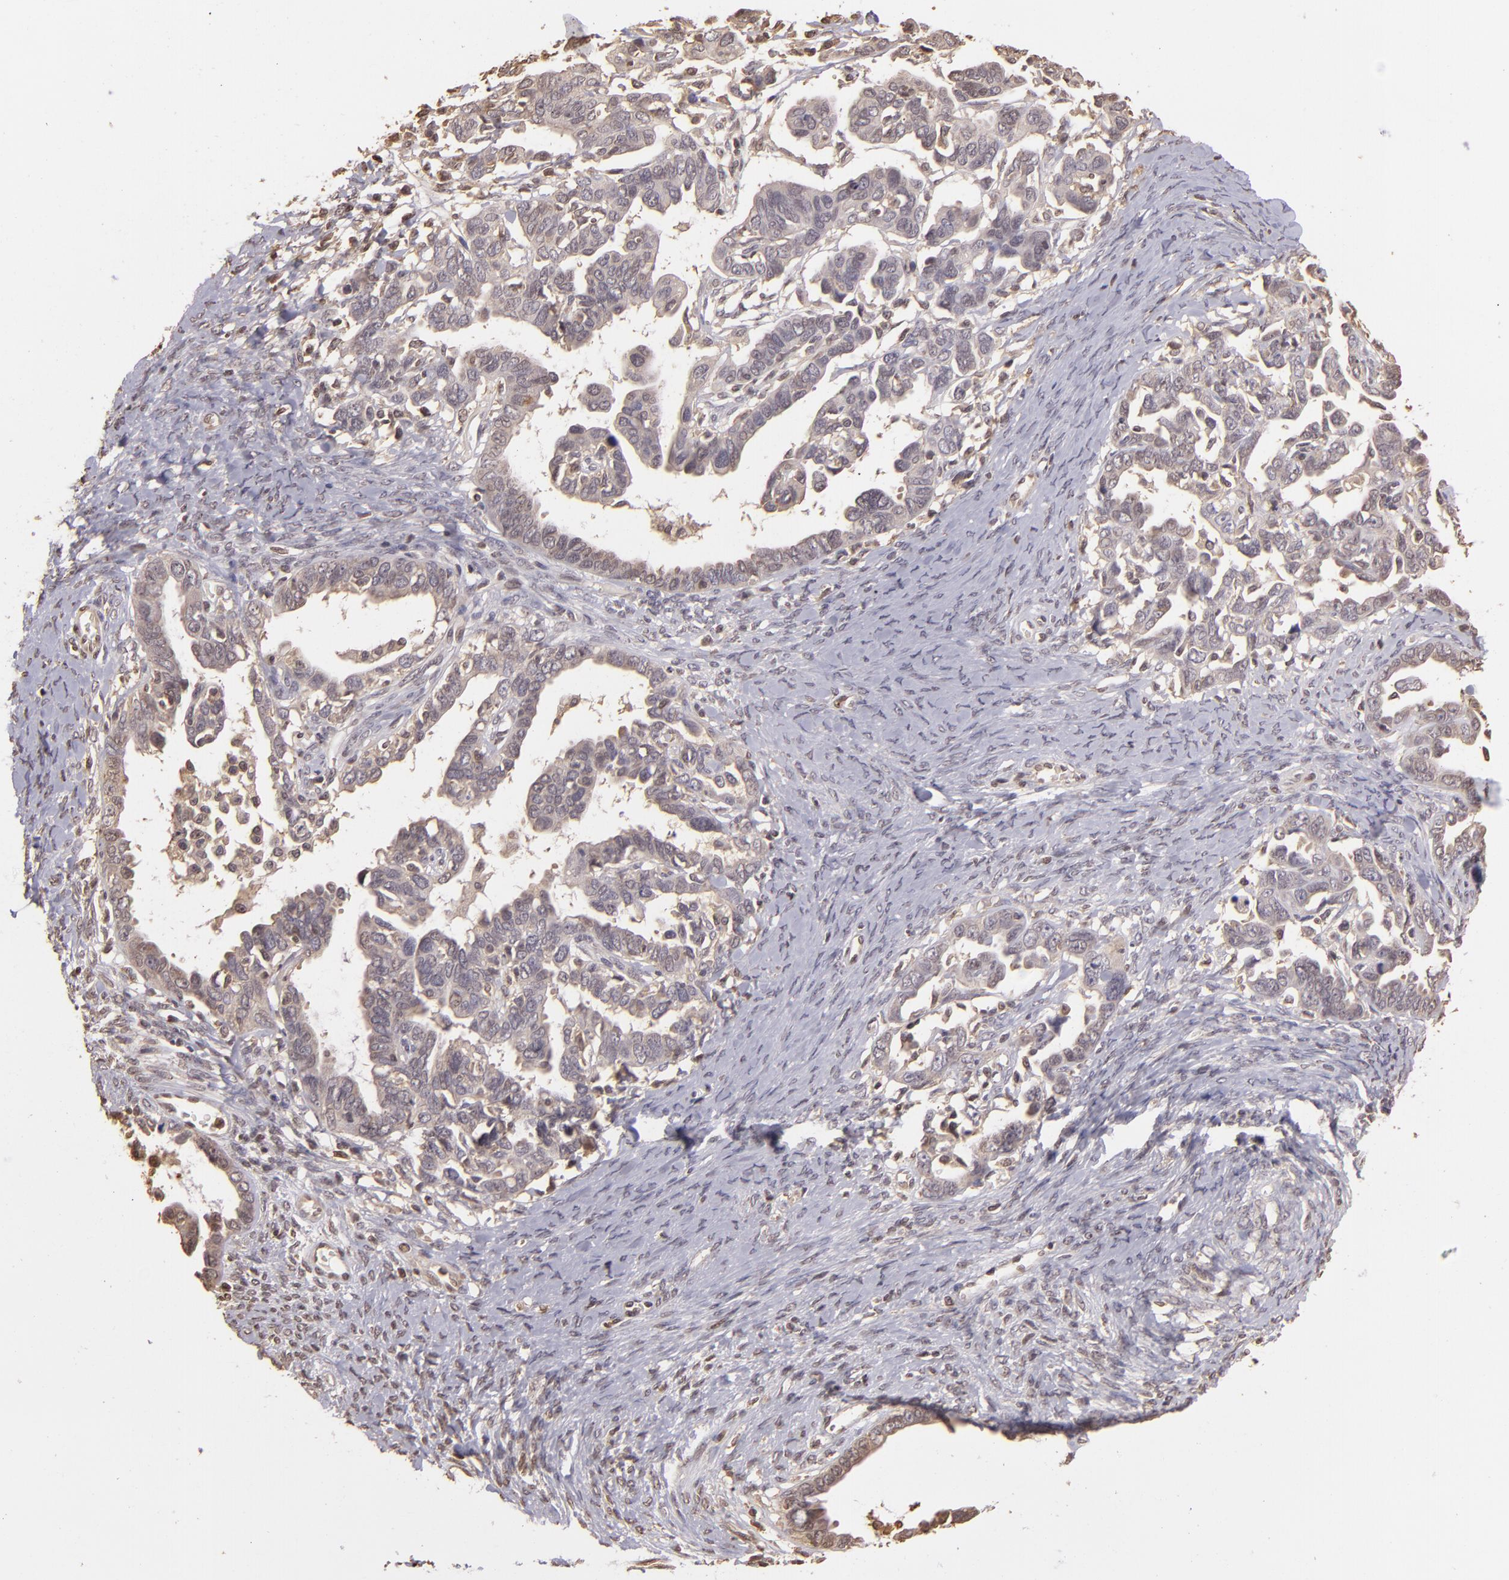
{"staining": {"intensity": "negative", "quantity": "none", "location": "none"}, "tissue": "ovarian cancer", "cell_type": "Tumor cells", "image_type": "cancer", "snomed": [{"axis": "morphology", "description": "Cystadenocarcinoma, serous, NOS"}, {"axis": "topography", "description": "Ovary"}], "caption": "This histopathology image is of ovarian cancer (serous cystadenocarcinoma) stained with immunohistochemistry (IHC) to label a protein in brown with the nuclei are counter-stained blue. There is no expression in tumor cells.", "gene": "ARPC2", "patient": {"sex": "female", "age": 69}}